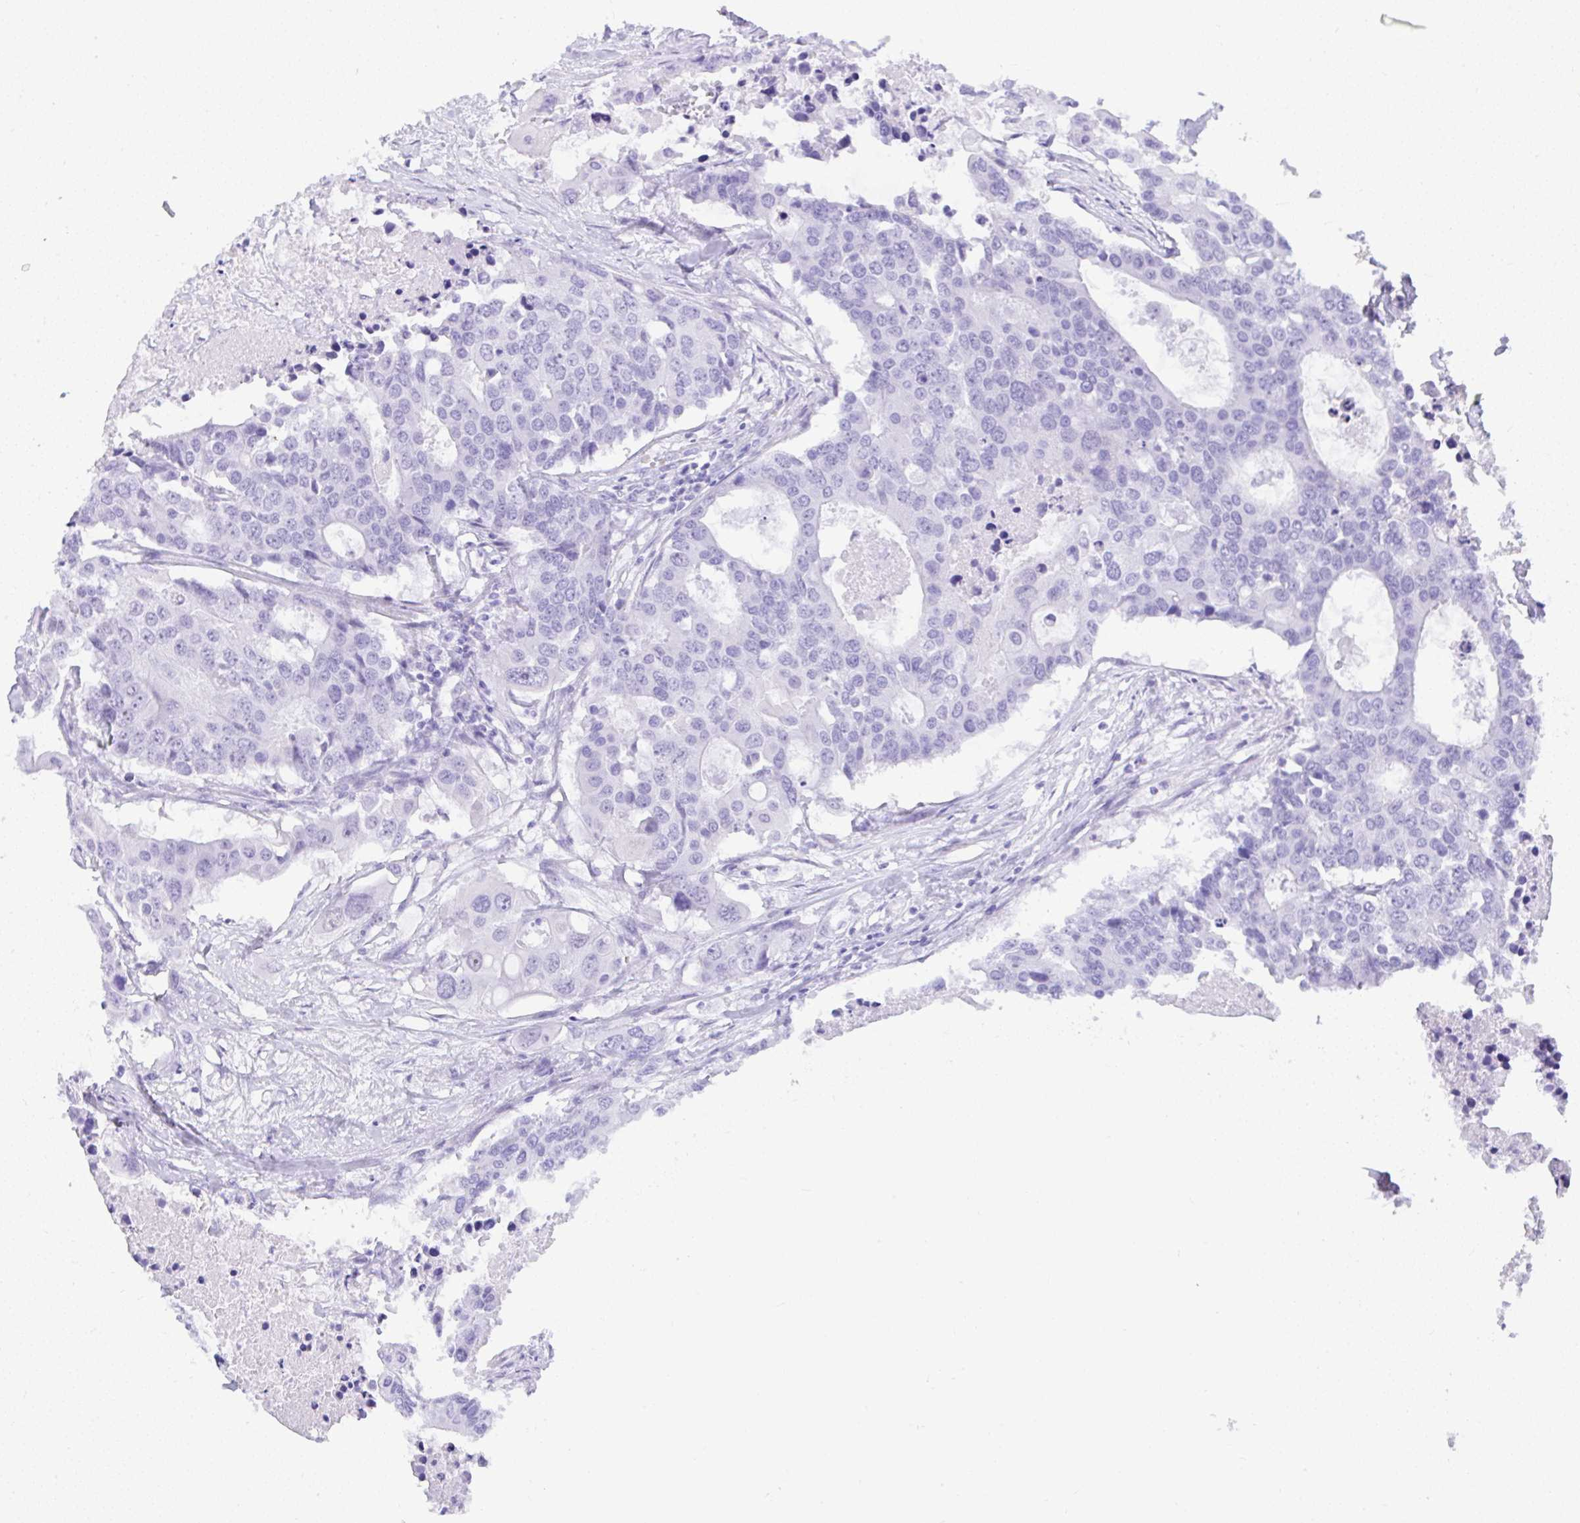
{"staining": {"intensity": "negative", "quantity": "none", "location": "none"}, "tissue": "colorectal cancer", "cell_type": "Tumor cells", "image_type": "cancer", "snomed": [{"axis": "morphology", "description": "Adenocarcinoma, NOS"}, {"axis": "topography", "description": "Colon"}], "caption": "This micrograph is of colorectal cancer stained with immunohistochemistry to label a protein in brown with the nuclei are counter-stained blue. There is no staining in tumor cells. (IHC, brightfield microscopy, high magnification).", "gene": "SEL1L2", "patient": {"sex": "male", "age": 77}}